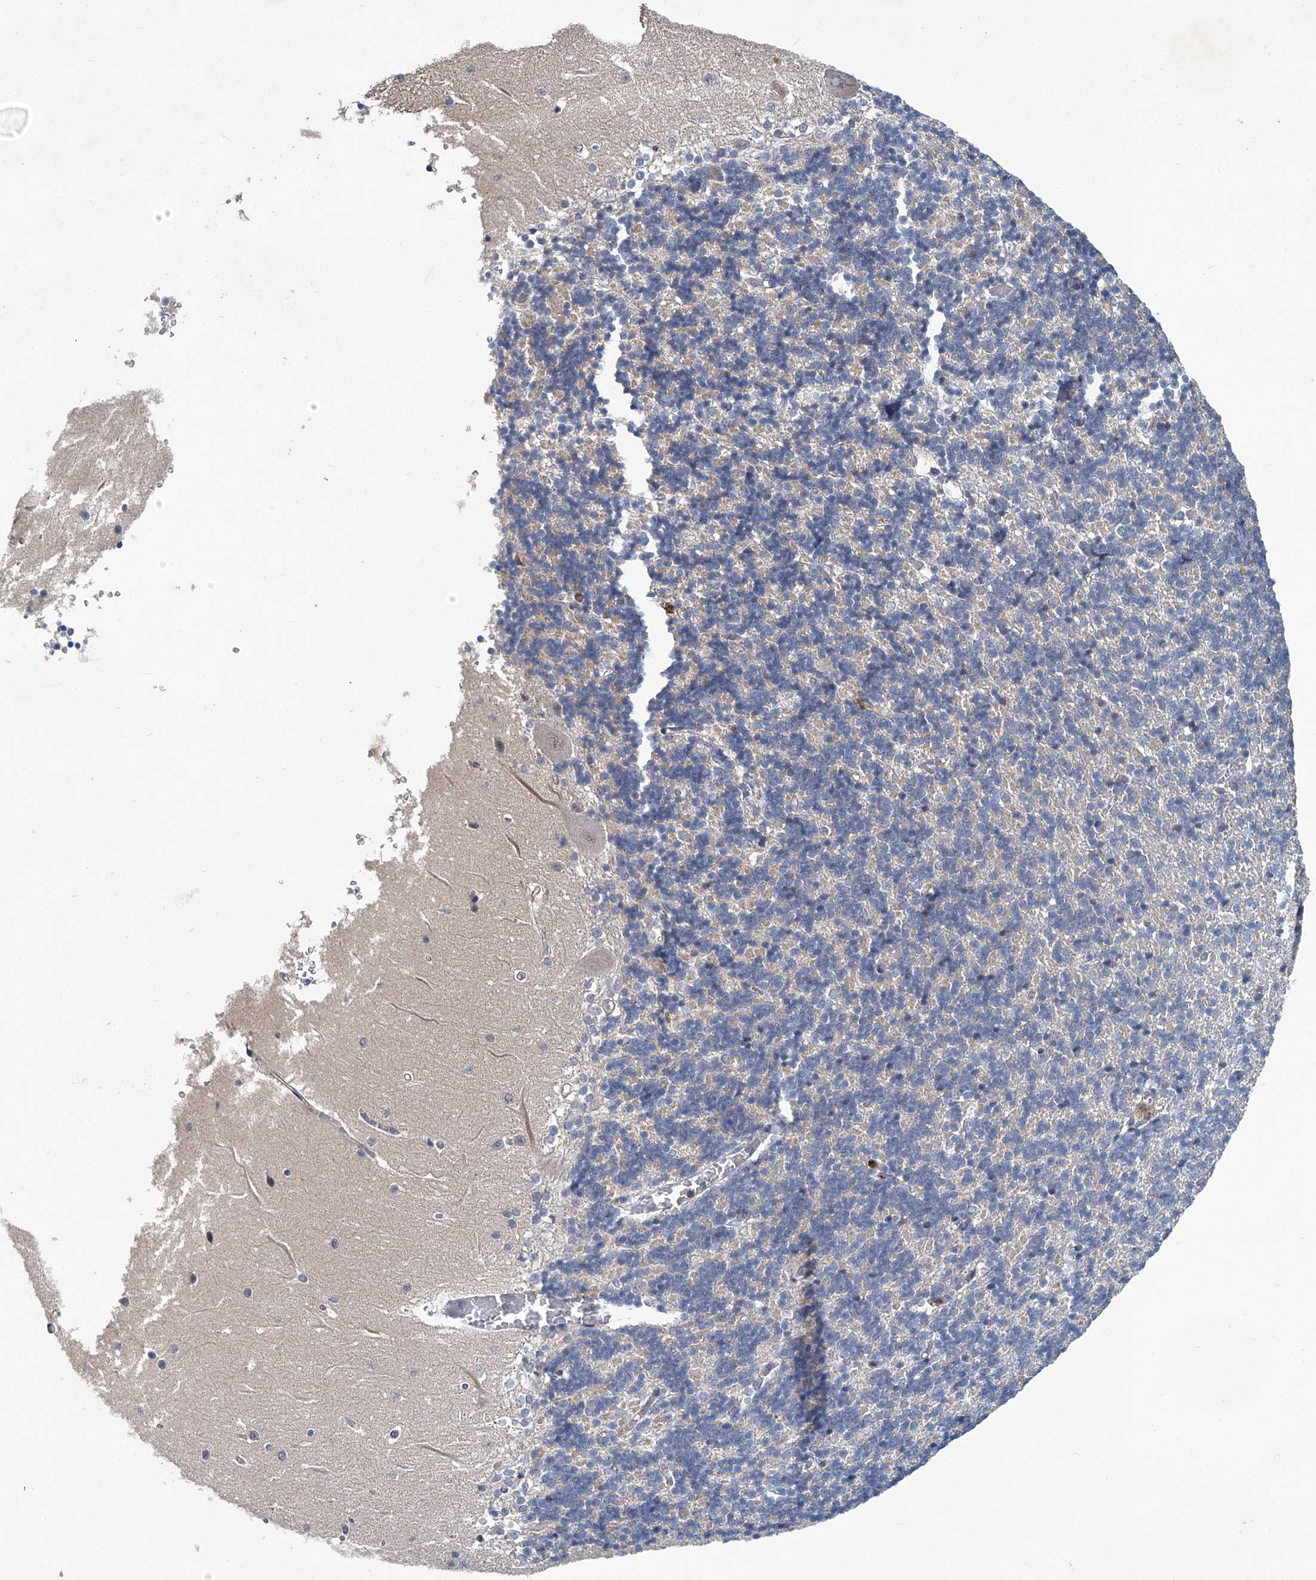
{"staining": {"intensity": "negative", "quantity": "none", "location": "none"}, "tissue": "cerebellum", "cell_type": "Cells in granular layer", "image_type": "normal", "snomed": [{"axis": "morphology", "description": "Normal tissue, NOS"}, {"axis": "topography", "description": "Cerebellum"}], "caption": "Cerebellum stained for a protein using IHC shows no positivity cells in granular layer.", "gene": "AKNAD1", "patient": {"sex": "male", "age": 37}}